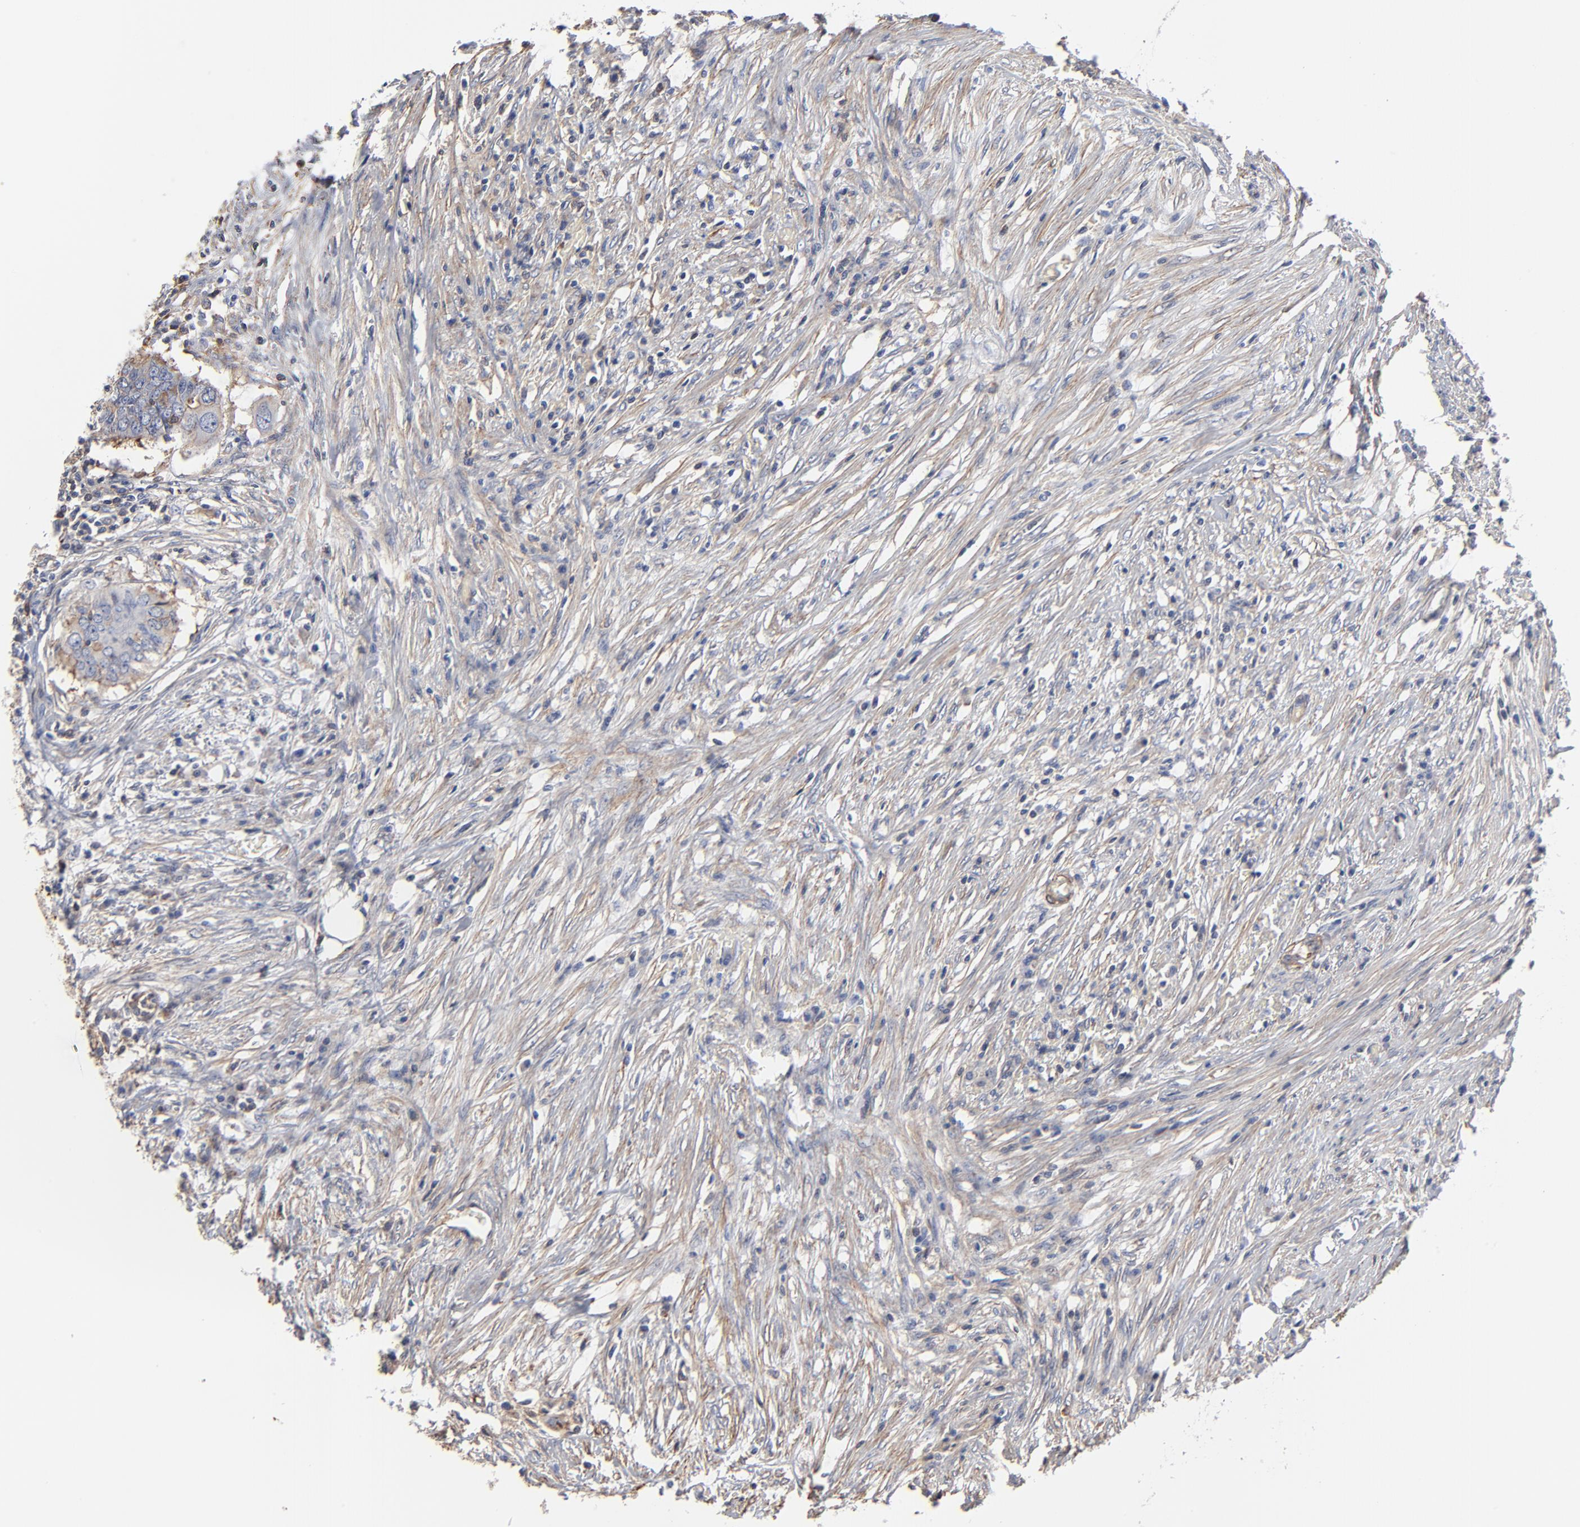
{"staining": {"intensity": "weak", "quantity": "25%-75%", "location": "cytoplasmic/membranous"}, "tissue": "colorectal cancer", "cell_type": "Tumor cells", "image_type": "cancer", "snomed": [{"axis": "morphology", "description": "Adenocarcinoma, NOS"}, {"axis": "topography", "description": "Colon"}], "caption": "Immunohistochemistry of human colorectal adenocarcinoma exhibits low levels of weak cytoplasmic/membranous staining in about 25%-75% of tumor cells.", "gene": "ACTA2", "patient": {"sex": "male", "age": 71}}